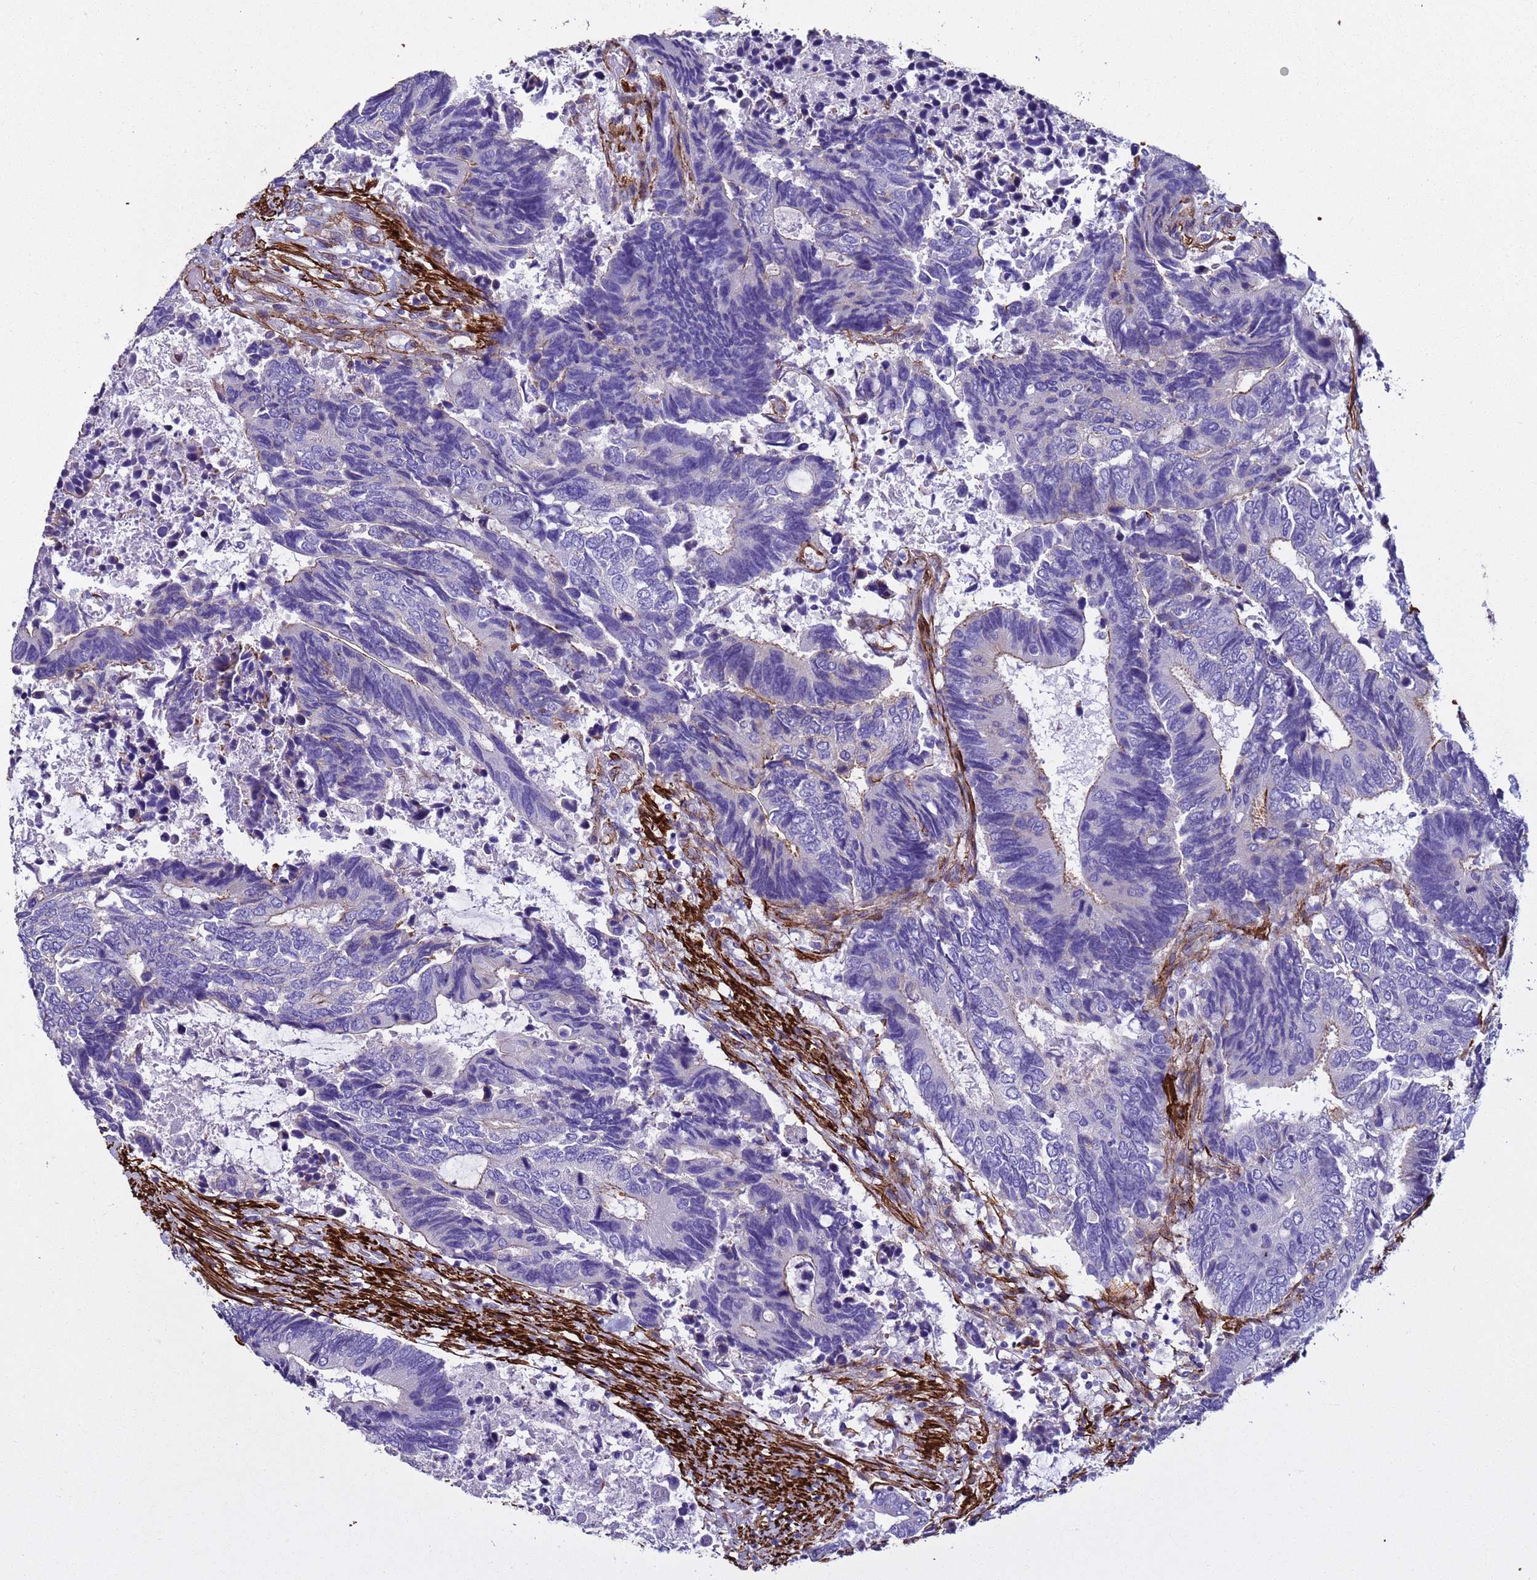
{"staining": {"intensity": "negative", "quantity": "none", "location": "none"}, "tissue": "colorectal cancer", "cell_type": "Tumor cells", "image_type": "cancer", "snomed": [{"axis": "morphology", "description": "Adenocarcinoma, NOS"}, {"axis": "topography", "description": "Colon"}], "caption": "DAB (3,3'-diaminobenzidine) immunohistochemical staining of colorectal adenocarcinoma shows no significant staining in tumor cells.", "gene": "RABL2B", "patient": {"sex": "male", "age": 87}}